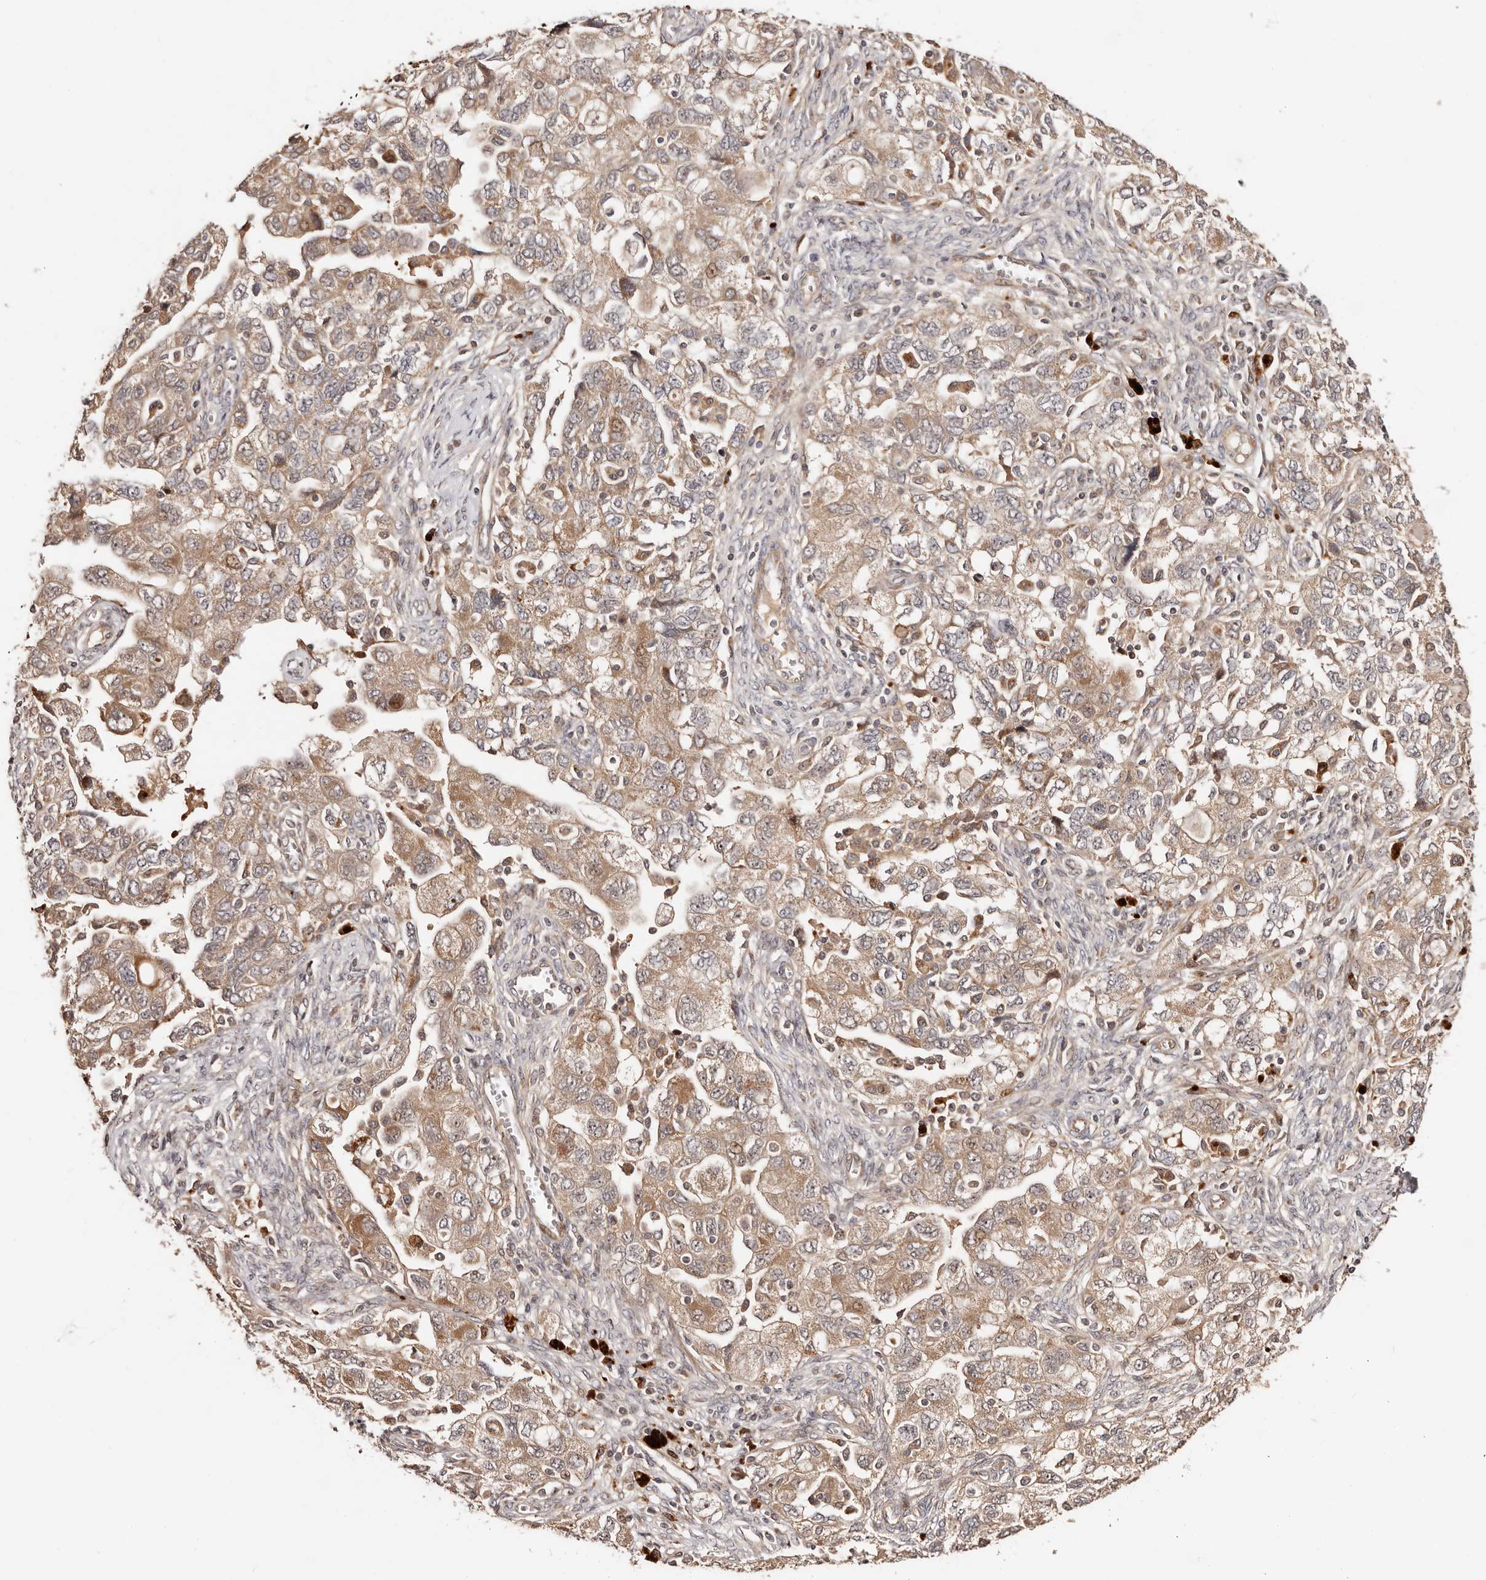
{"staining": {"intensity": "moderate", "quantity": ">75%", "location": "cytoplasmic/membranous"}, "tissue": "ovarian cancer", "cell_type": "Tumor cells", "image_type": "cancer", "snomed": [{"axis": "morphology", "description": "Carcinoma, NOS"}, {"axis": "morphology", "description": "Cystadenocarcinoma, serous, NOS"}, {"axis": "topography", "description": "Ovary"}], "caption": "Immunohistochemical staining of ovarian cancer shows medium levels of moderate cytoplasmic/membranous positivity in approximately >75% of tumor cells.", "gene": "PTPN22", "patient": {"sex": "female", "age": 69}}